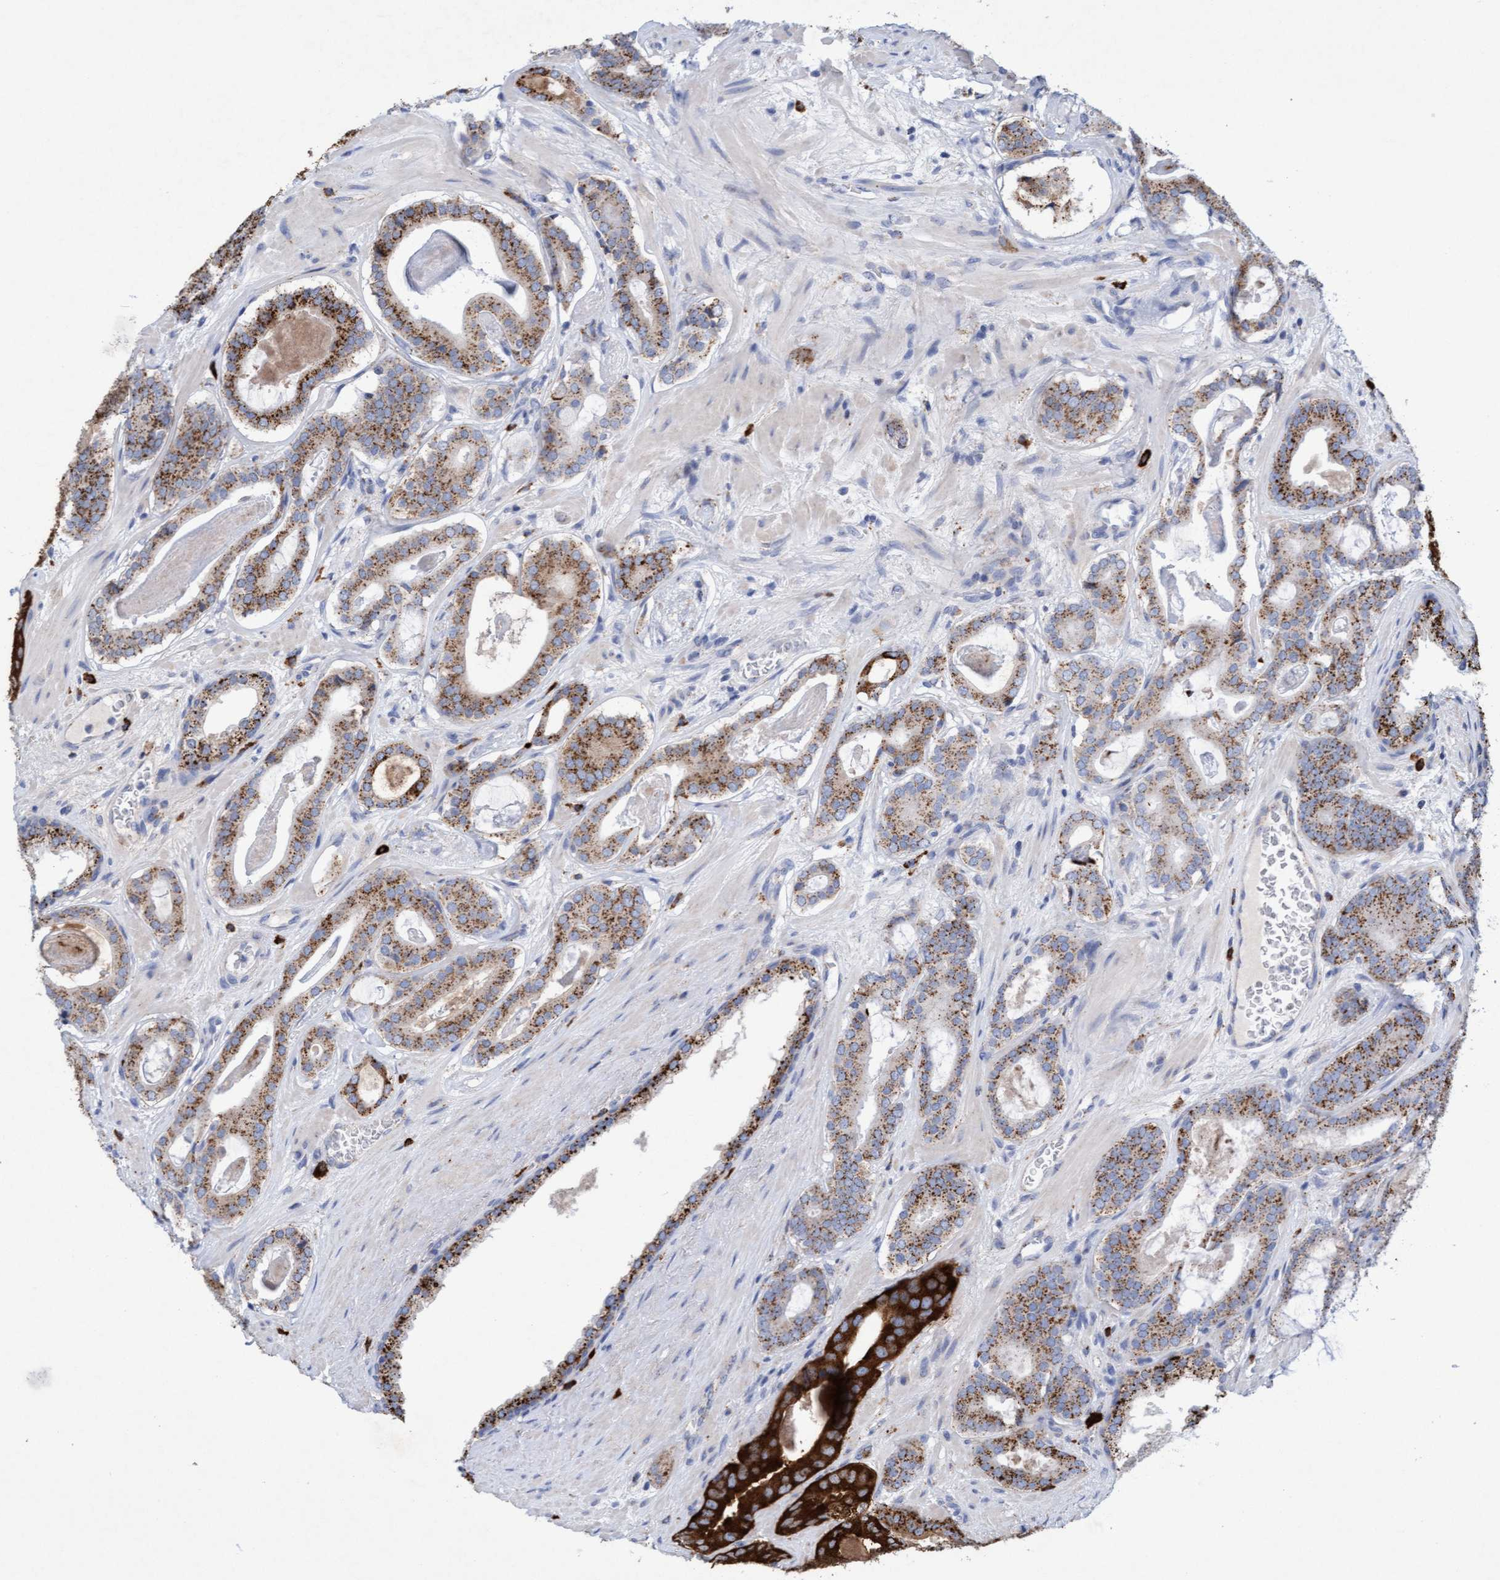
{"staining": {"intensity": "strong", "quantity": ">75%", "location": "cytoplasmic/membranous"}, "tissue": "prostate cancer", "cell_type": "Tumor cells", "image_type": "cancer", "snomed": [{"axis": "morphology", "description": "Adenocarcinoma, High grade"}, {"axis": "topography", "description": "Prostate"}], "caption": "There is high levels of strong cytoplasmic/membranous staining in tumor cells of prostate cancer, as demonstrated by immunohistochemical staining (brown color).", "gene": "SGSH", "patient": {"sex": "male", "age": 60}}